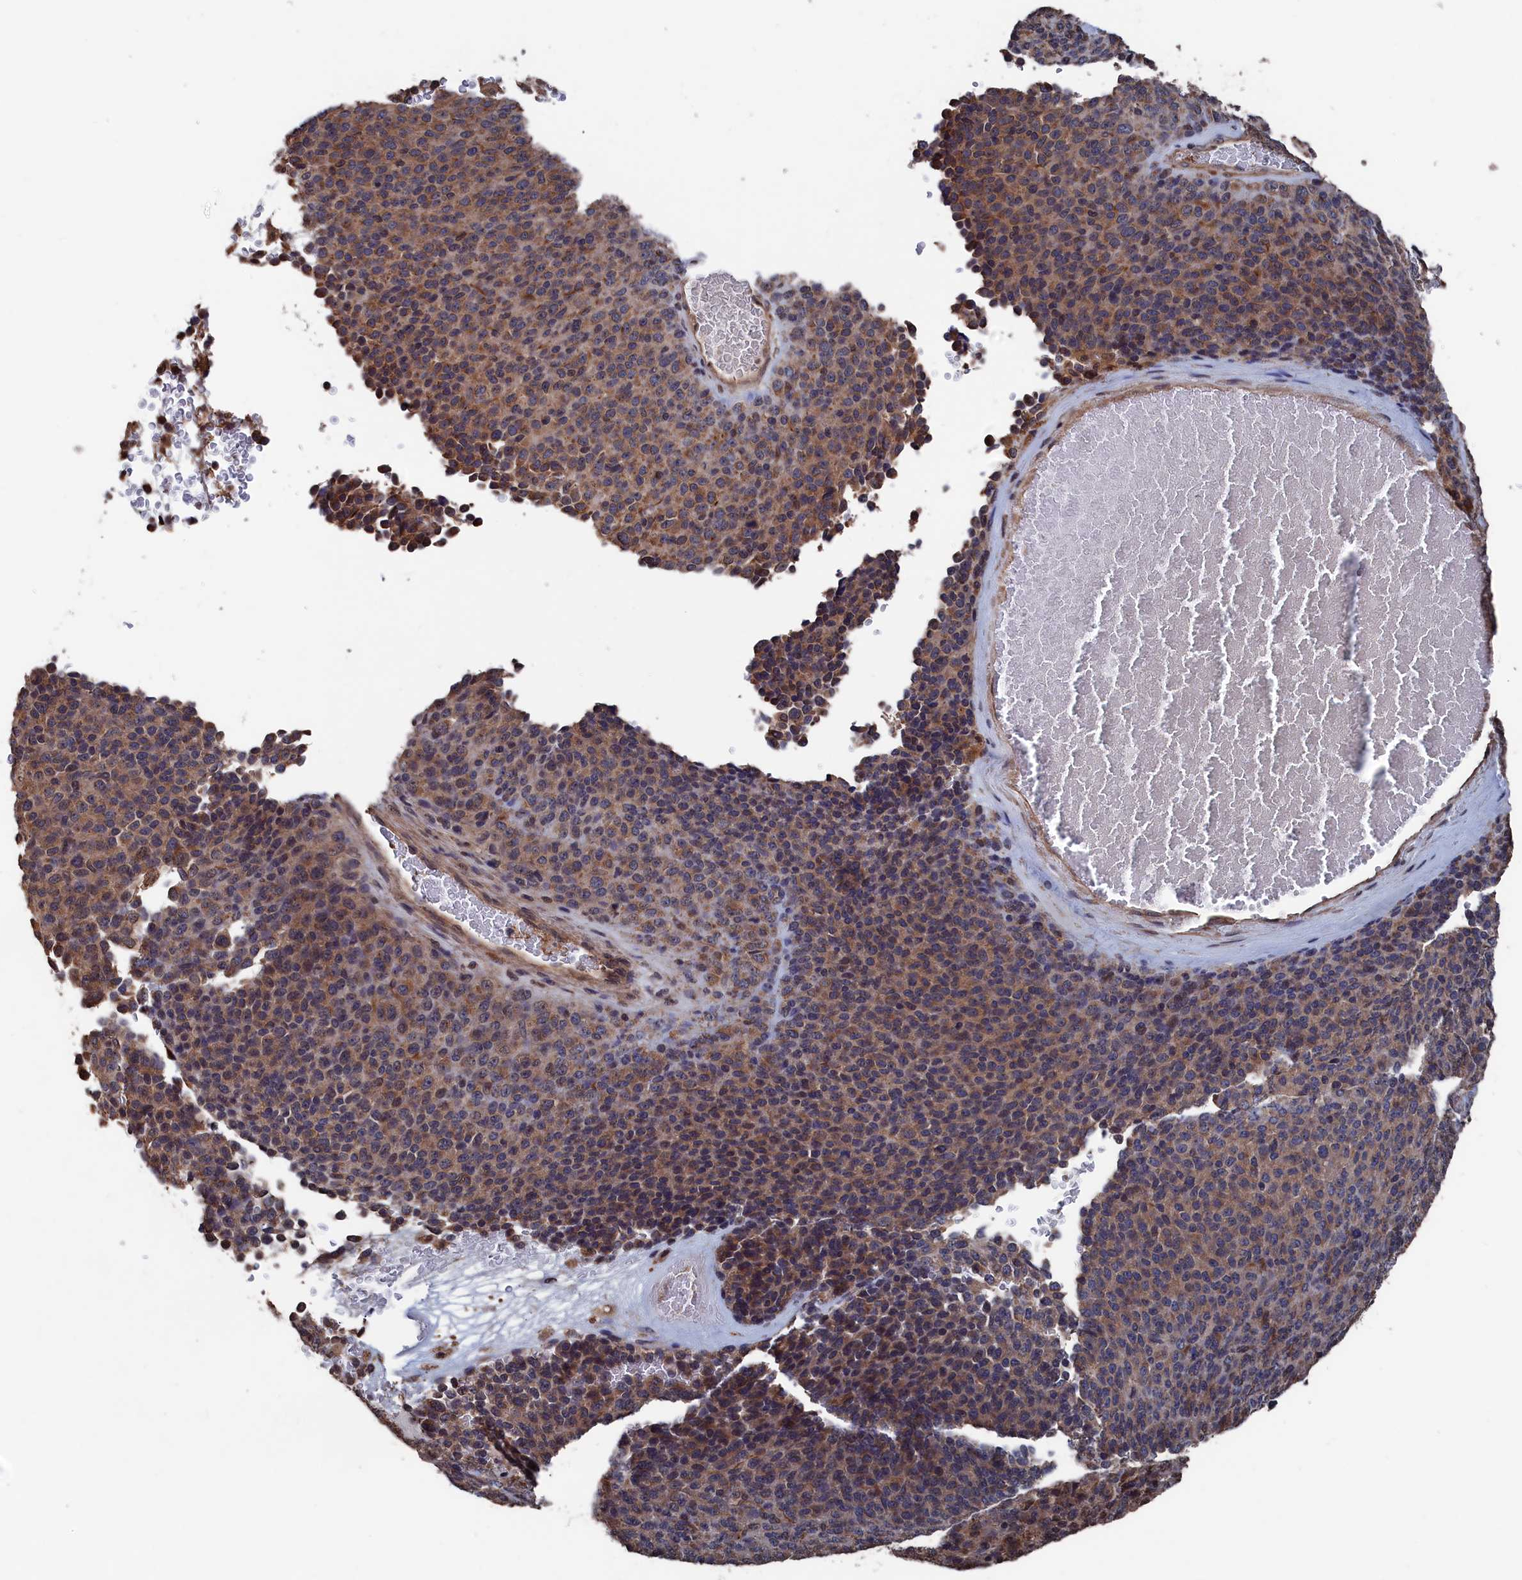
{"staining": {"intensity": "weak", "quantity": ">75%", "location": "cytoplasmic/membranous"}, "tissue": "melanoma", "cell_type": "Tumor cells", "image_type": "cancer", "snomed": [{"axis": "morphology", "description": "Malignant melanoma, Metastatic site"}, {"axis": "topography", "description": "Brain"}], "caption": "DAB (3,3'-diaminobenzidine) immunohistochemical staining of malignant melanoma (metastatic site) reveals weak cytoplasmic/membranous protein positivity in about >75% of tumor cells. The protein is stained brown, and the nuclei are stained in blue (DAB (3,3'-diaminobenzidine) IHC with brightfield microscopy, high magnification).", "gene": "PDE12", "patient": {"sex": "female", "age": 56}}